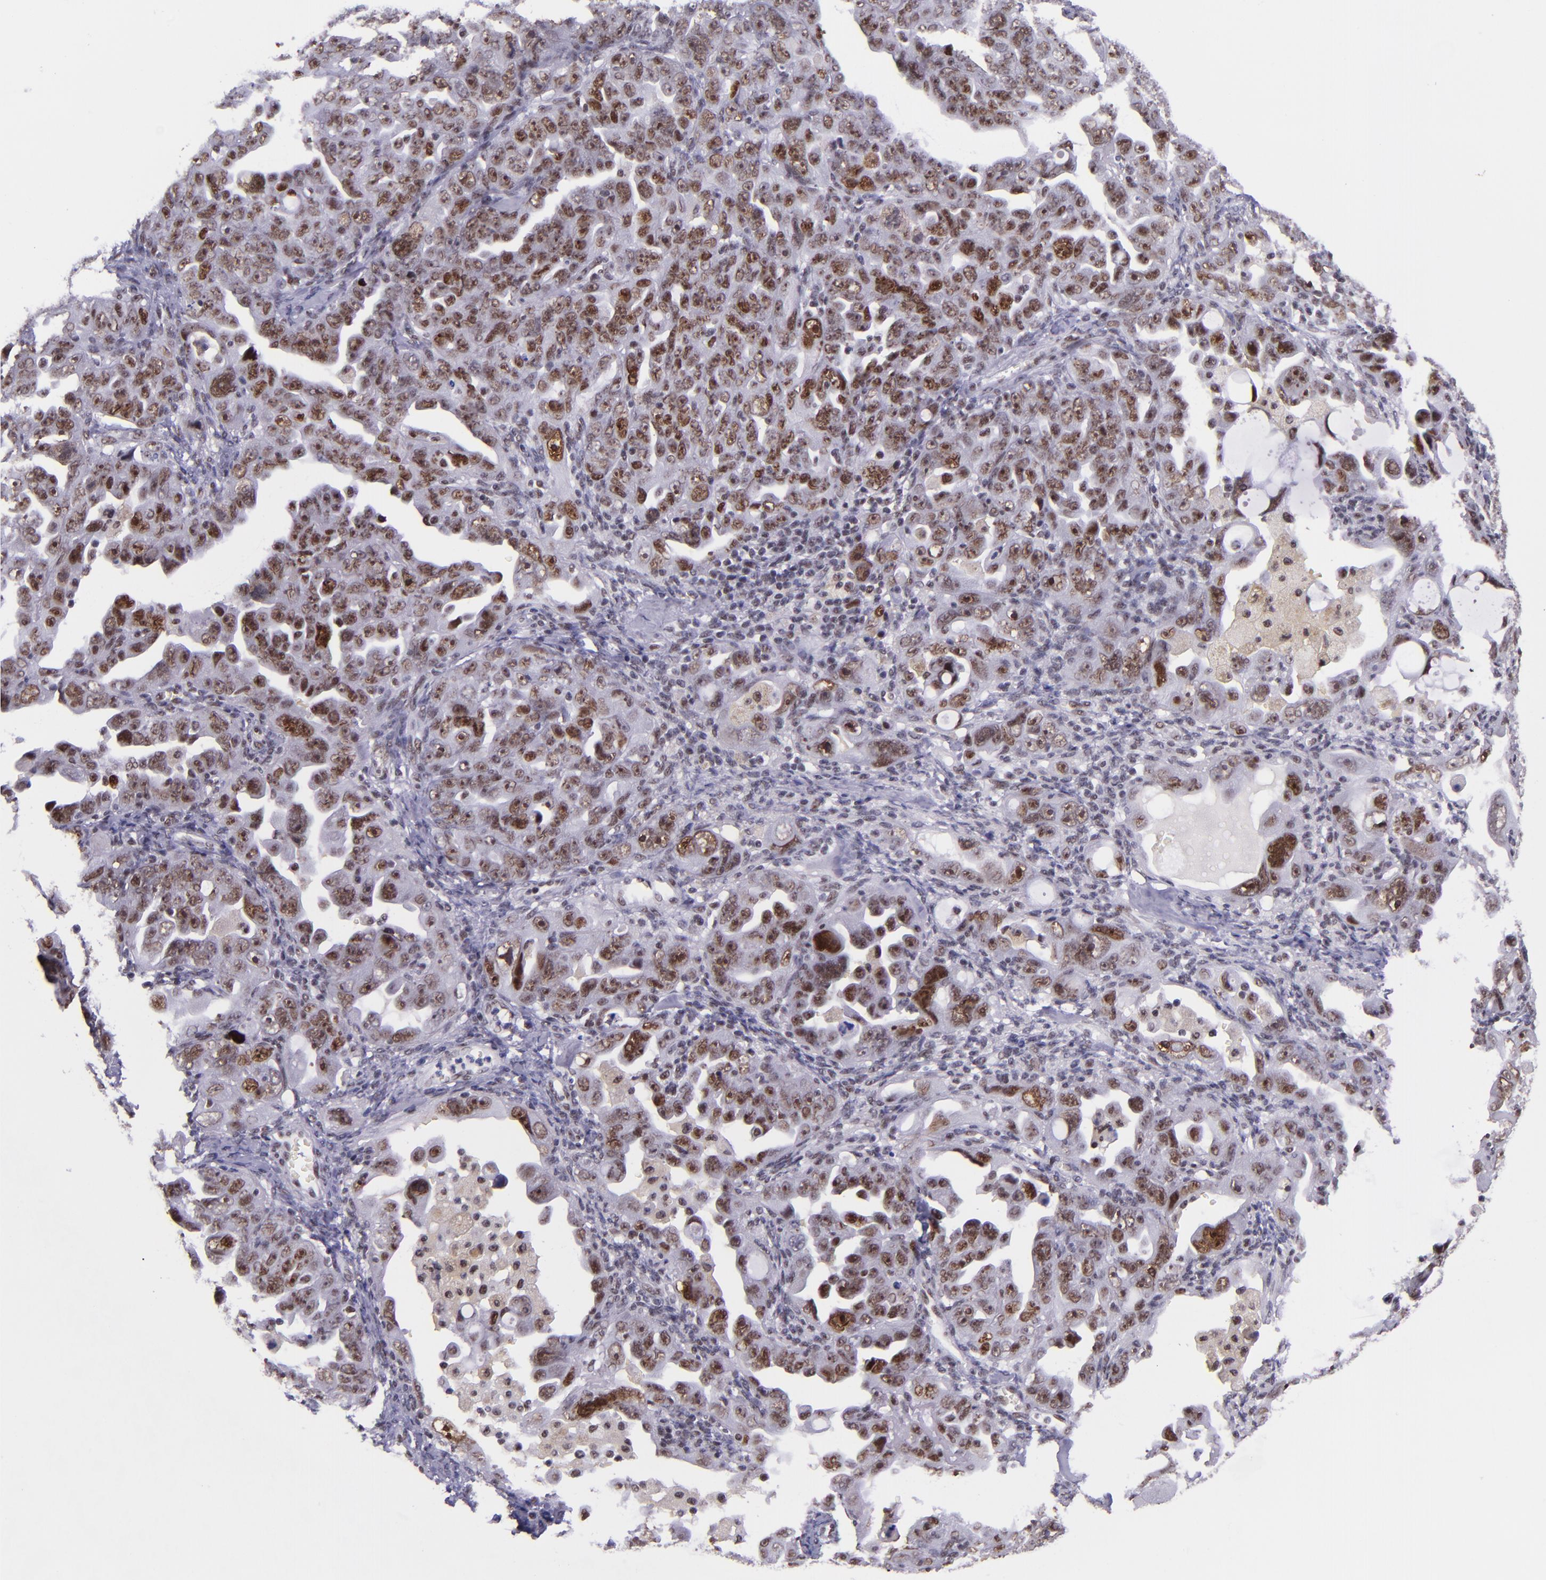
{"staining": {"intensity": "moderate", "quantity": ">75%", "location": "nuclear"}, "tissue": "ovarian cancer", "cell_type": "Tumor cells", "image_type": "cancer", "snomed": [{"axis": "morphology", "description": "Cystadenocarcinoma, serous, NOS"}, {"axis": "topography", "description": "Ovary"}], "caption": "Tumor cells exhibit medium levels of moderate nuclear expression in approximately >75% of cells in human serous cystadenocarcinoma (ovarian).", "gene": "GPKOW", "patient": {"sex": "female", "age": 66}}